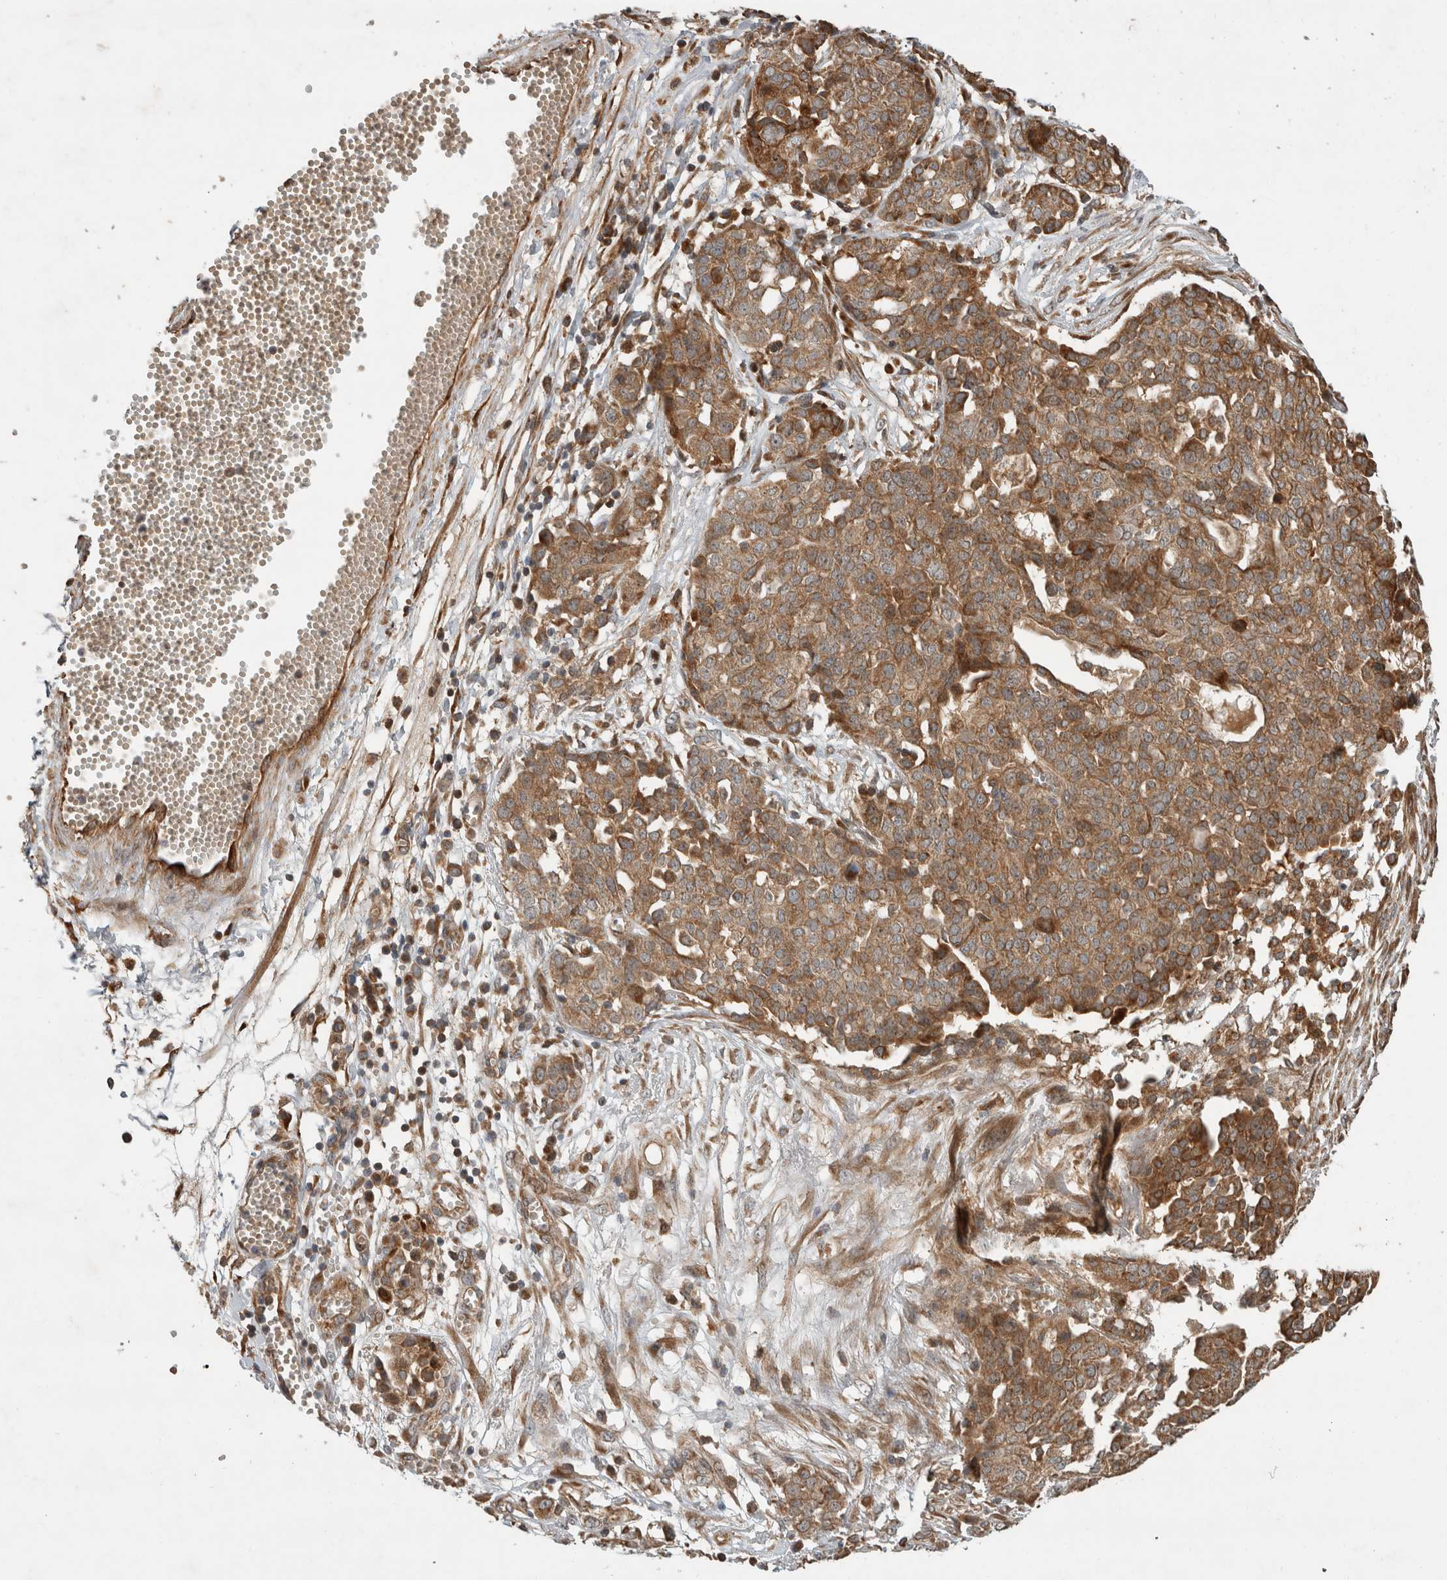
{"staining": {"intensity": "moderate", "quantity": ">75%", "location": "cytoplasmic/membranous"}, "tissue": "ovarian cancer", "cell_type": "Tumor cells", "image_type": "cancer", "snomed": [{"axis": "morphology", "description": "Cystadenocarcinoma, serous, NOS"}, {"axis": "topography", "description": "Soft tissue"}, {"axis": "topography", "description": "Ovary"}], "caption": "A brown stain shows moderate cytoplasmic/membranous positivity of a protein in human ovarian cancer tumor cells.", "gene": "TUBD1", "patient": {"sex": "female", "age": 57}}